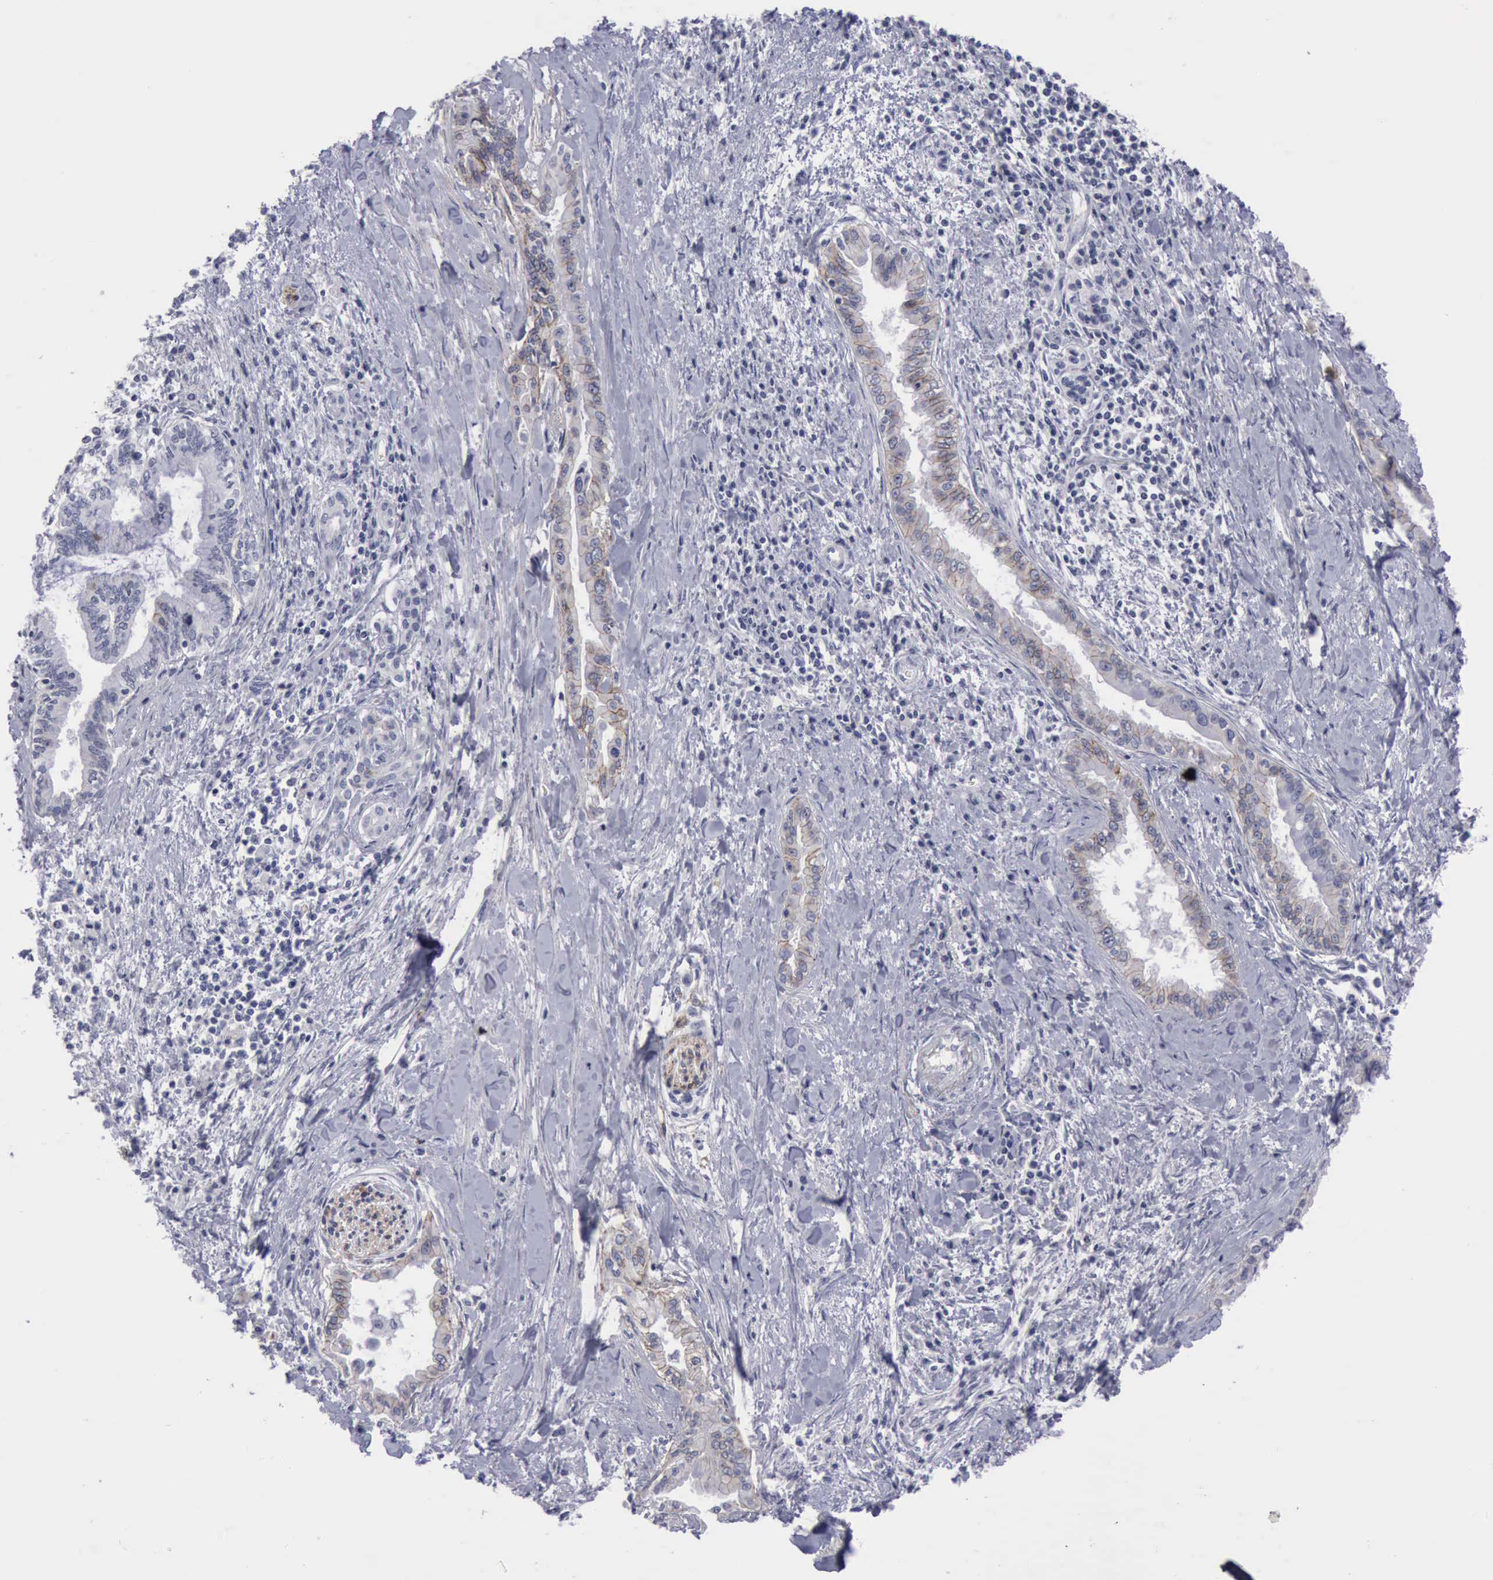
{"staining": {"intensity": "weak", "quantity": "25%-75%", "location": "cytoplasmic/membranous"}, "tissue": "pancreatic cancer", "cell_type": "Tumor cells", "image_type": "cancer", "snomed": [{"axis": "morphology", "description": "Adenocarcinoma, NOS"}, {"axis": "topography", "description": "Pancreas"}], "caption": "DAB (3,3'-diaminobenzidine) immunohistochemical staining of human adenocarcinoma (pancreatic) exhibits weak cytoplasmic/membranous protein positivity in about 25%-75% of tumor cells.", "gene": "CDH2", "patient": {"sex": "female", "age": 64}}